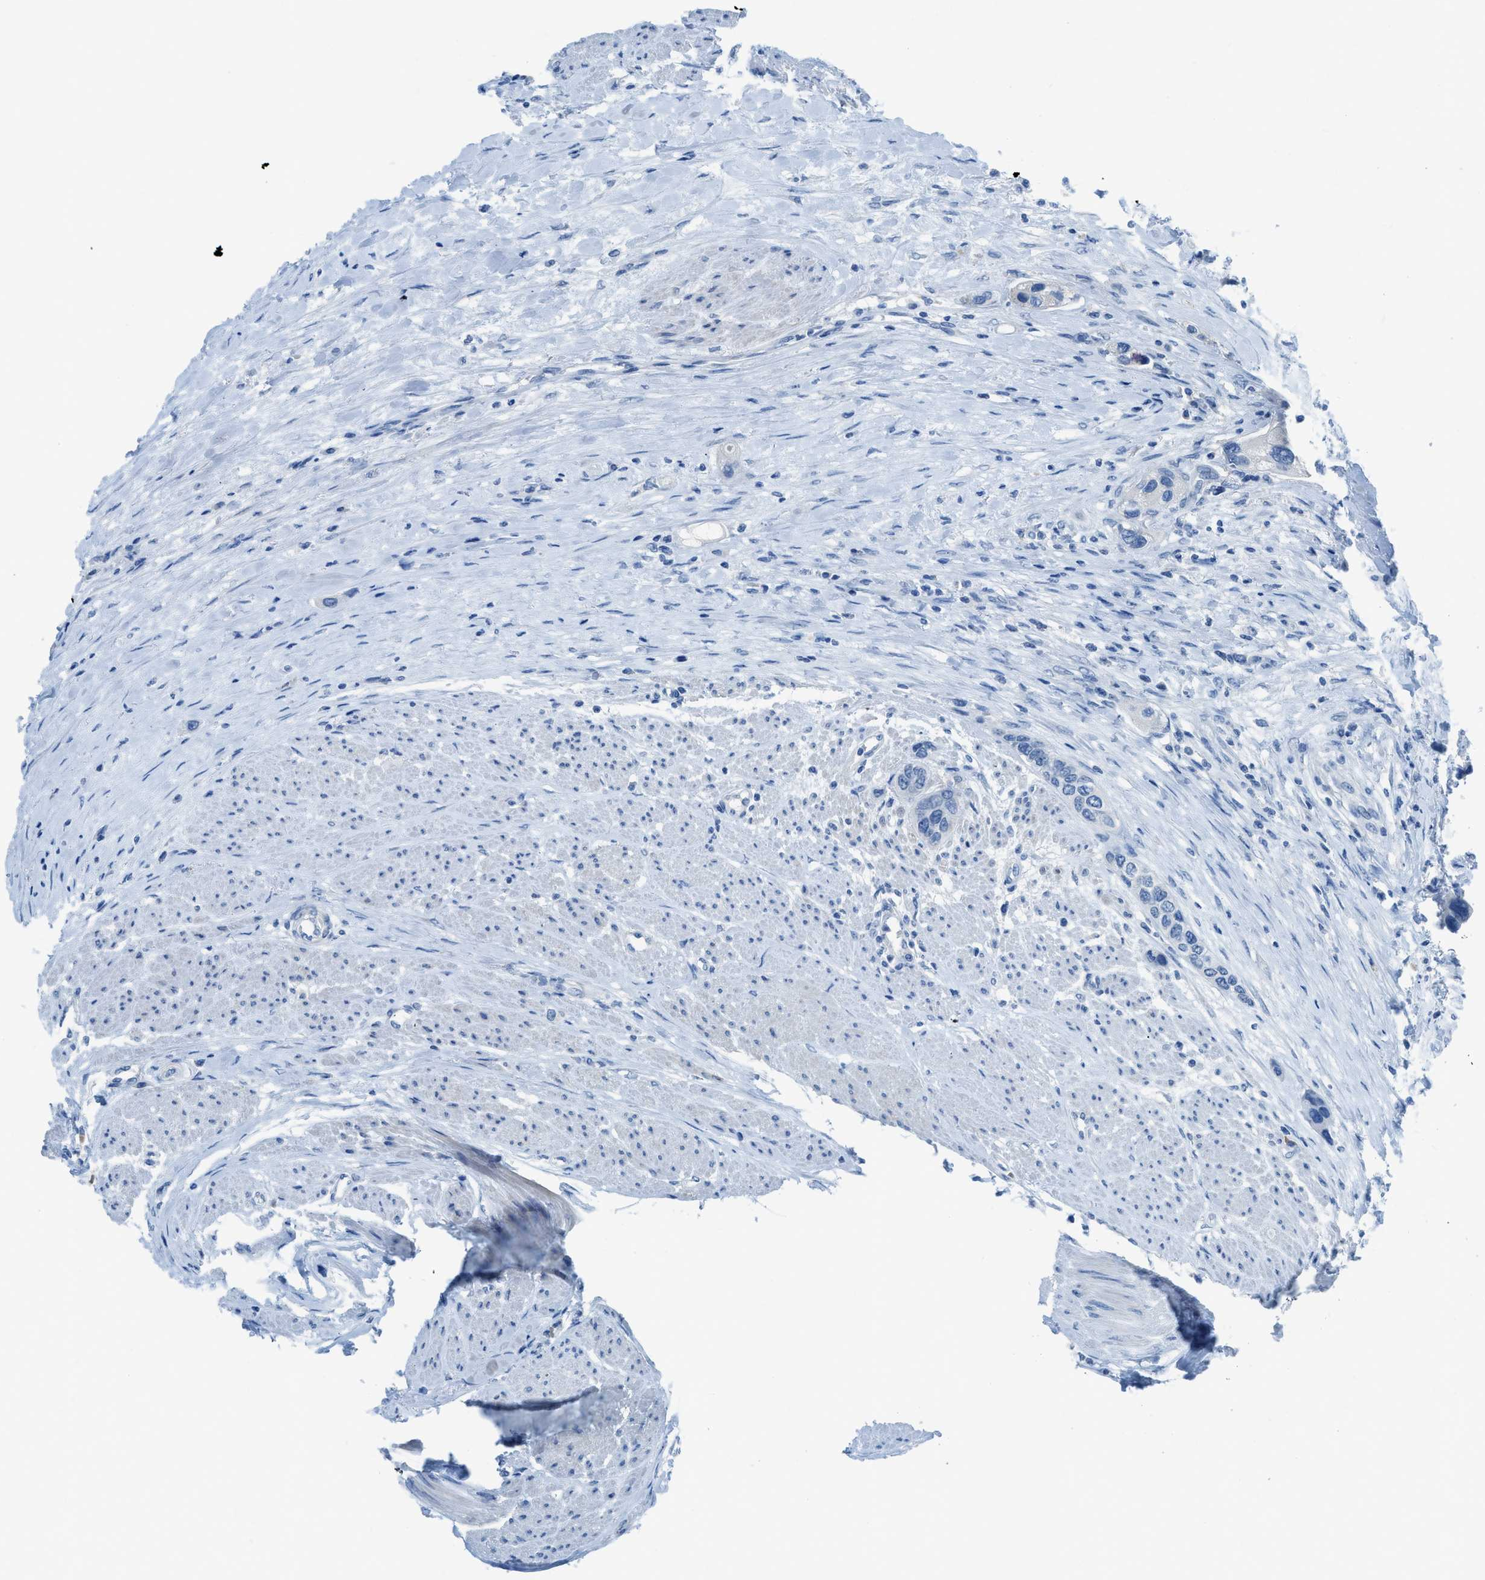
{"staining": {"intensity": "negative", "quantity": "none", "location": "none"}, "tissue": "urothelial cancer", "cell_type": "Tumor cells", "image_type": "cancer", "snomed": [{"axis": "morphology", "description": "Urothelial carcinoma, High grade"}, {"axis": "topography", "description": "Urinary bladder"}], "caption": "Human urothelial carcinoma (high-grade) stained for a protein using IHC reveals no expression in tumor cells.", "gene": "ACAN", "patient": {"sex": "female", "age": 56}}